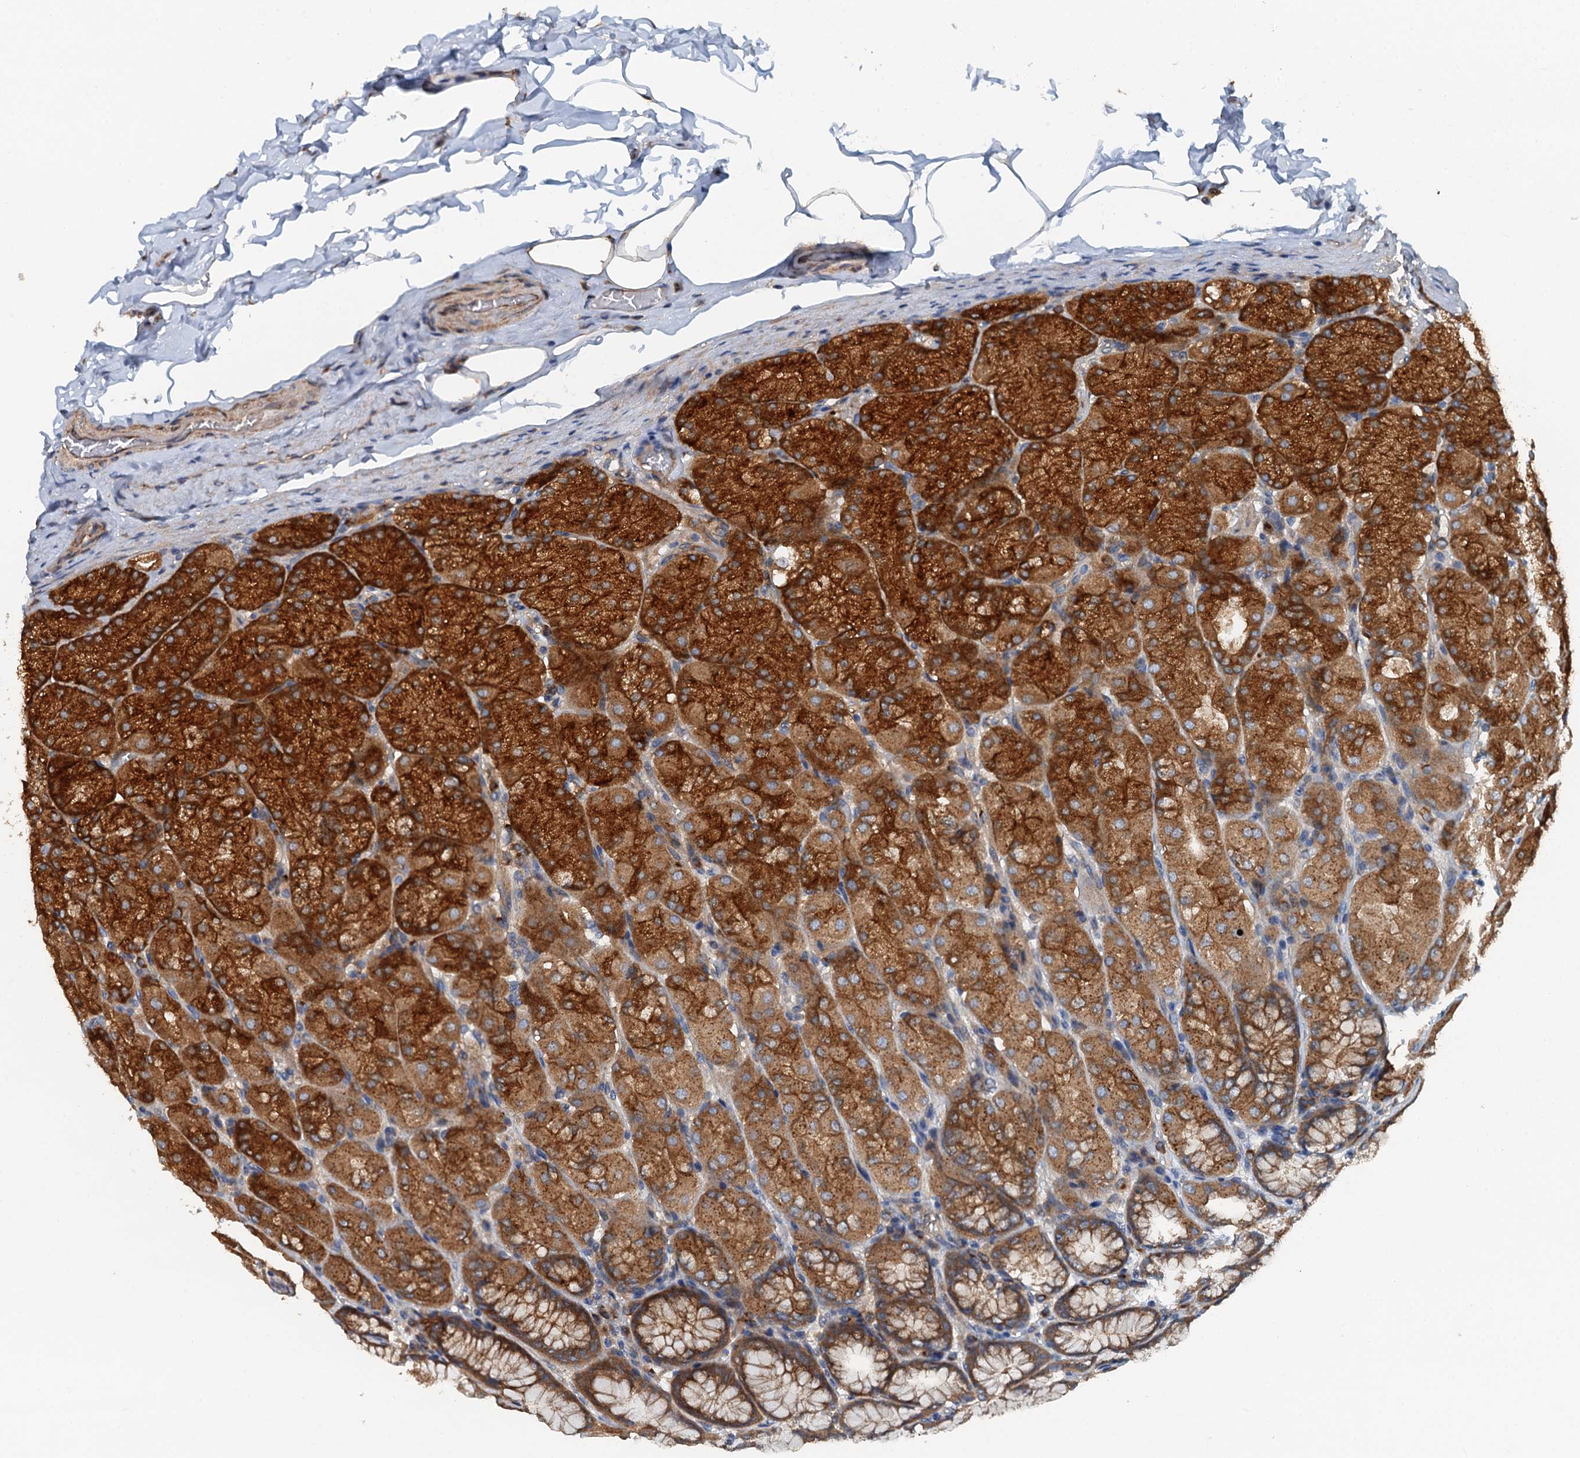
{"staining": {"intensity": "strong", "quantity": ">75%", "location": "cytoplasmic/membranous"}, "tissue": "stomach", "cell_type": "Glandular cells", "image_type": "normal", "snomed": [{"axis": "morphology", "description": "Normal tissue, NOS"}, {"axis": "topography", "description": "Stomach, upper"}], "caption": "Strong cytoplasmic/membranous expression for a protein is present in about >75% of glandular cells of benign stomach using immunohistochemistry.", "gene": "COG3", "patient": {"sex": "female", "age": 56}}